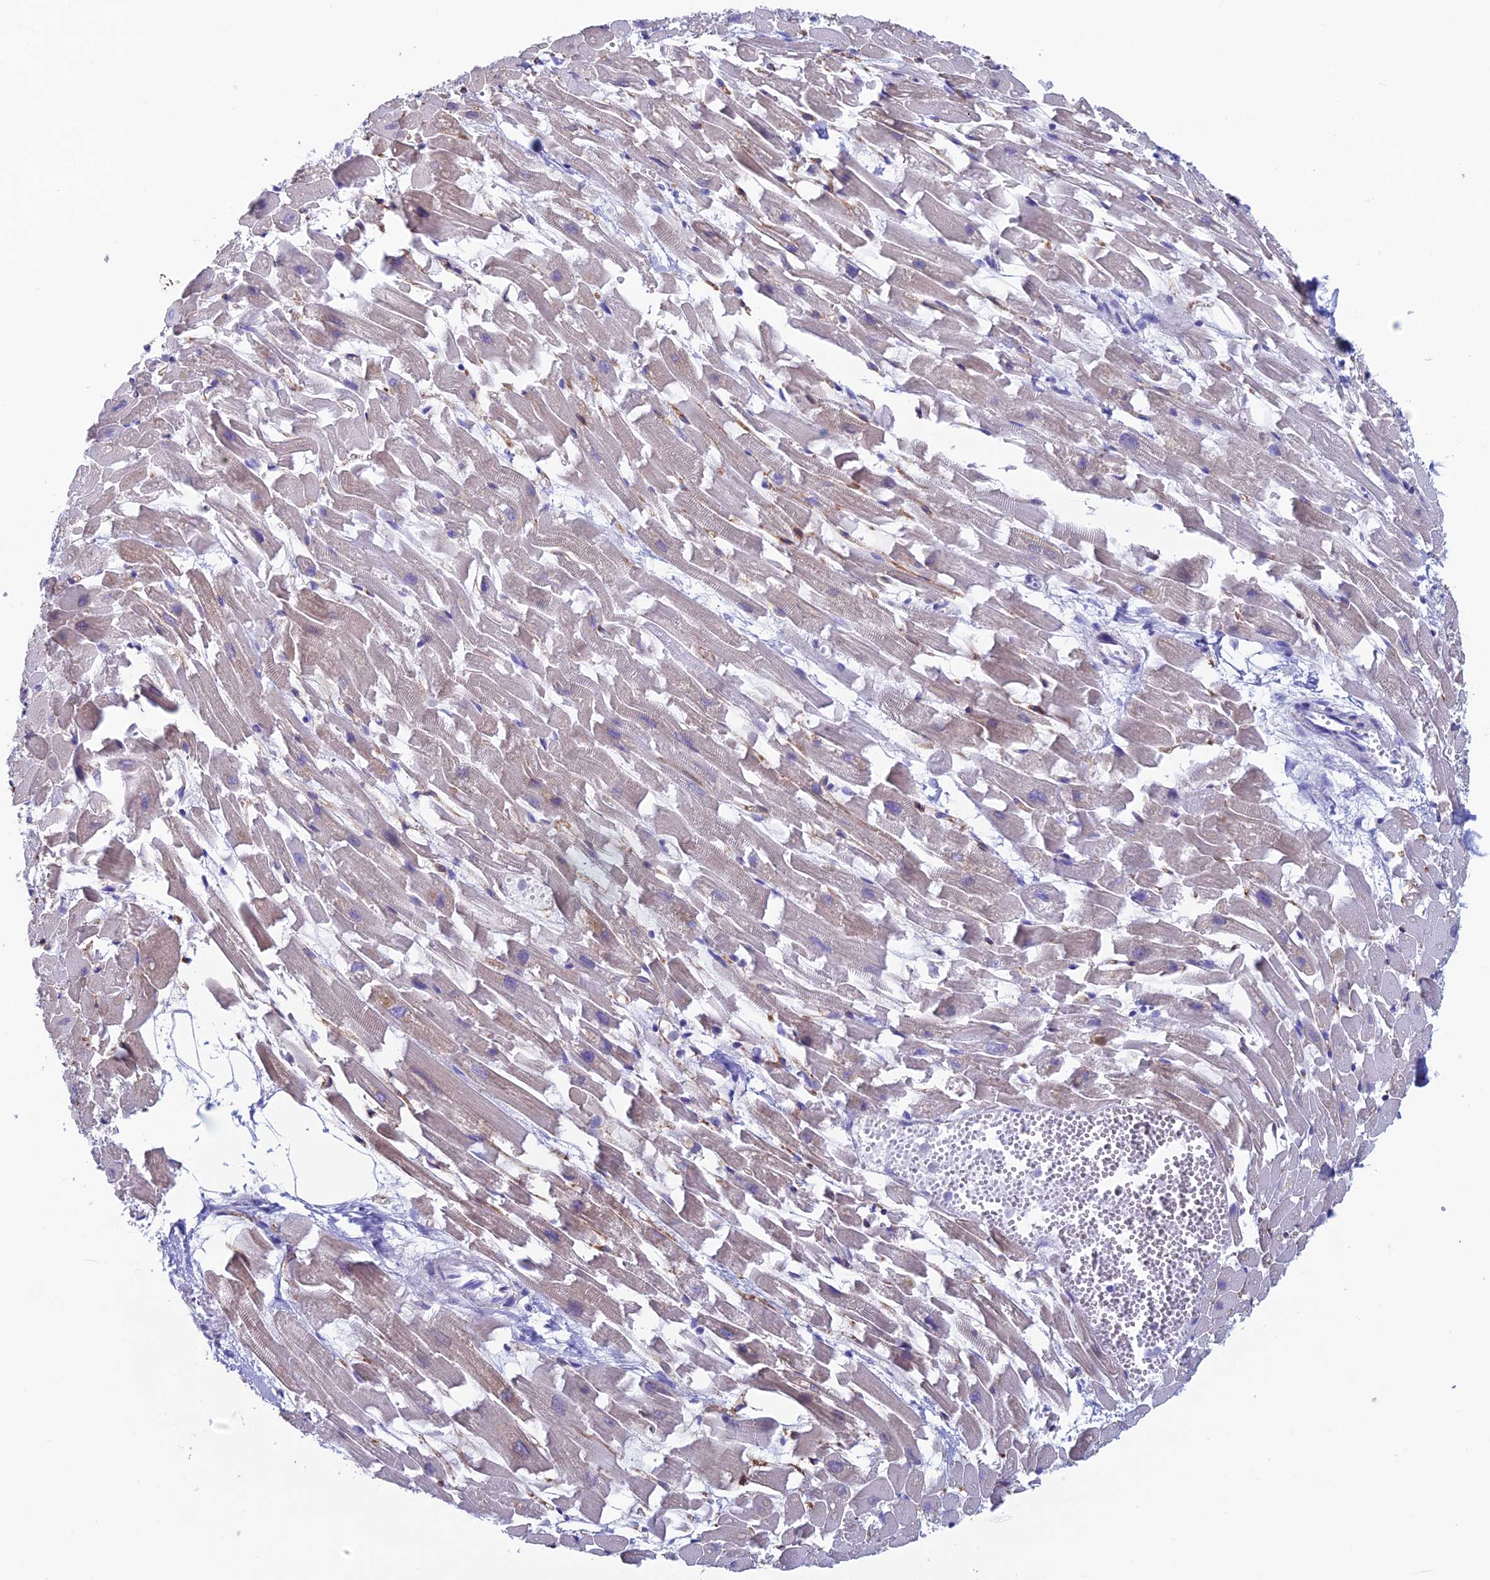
{"staining": {"intensity": "weak", "quantity": ">75%", "location": "cytoplasmic/membranous"}, "tissue": "heart muscle", "cell_type": "Cardiomyocytes", "image_type": "normal", "snomed": [{"axis": "morphology", "description": "Normal tissue, NOS"}, {"axis": "topography", "description": "Heart"}], "caption": "A low amount of weak cytoplasmic/membranous expression is seen in approximately >75% of cardiomyocytes in normal heart muscle. The protein of interest is shown in brown color, while the nuclei are stained blue.", "gene": "KCNK17", "patient": {"sex": "female", "age": 64}}